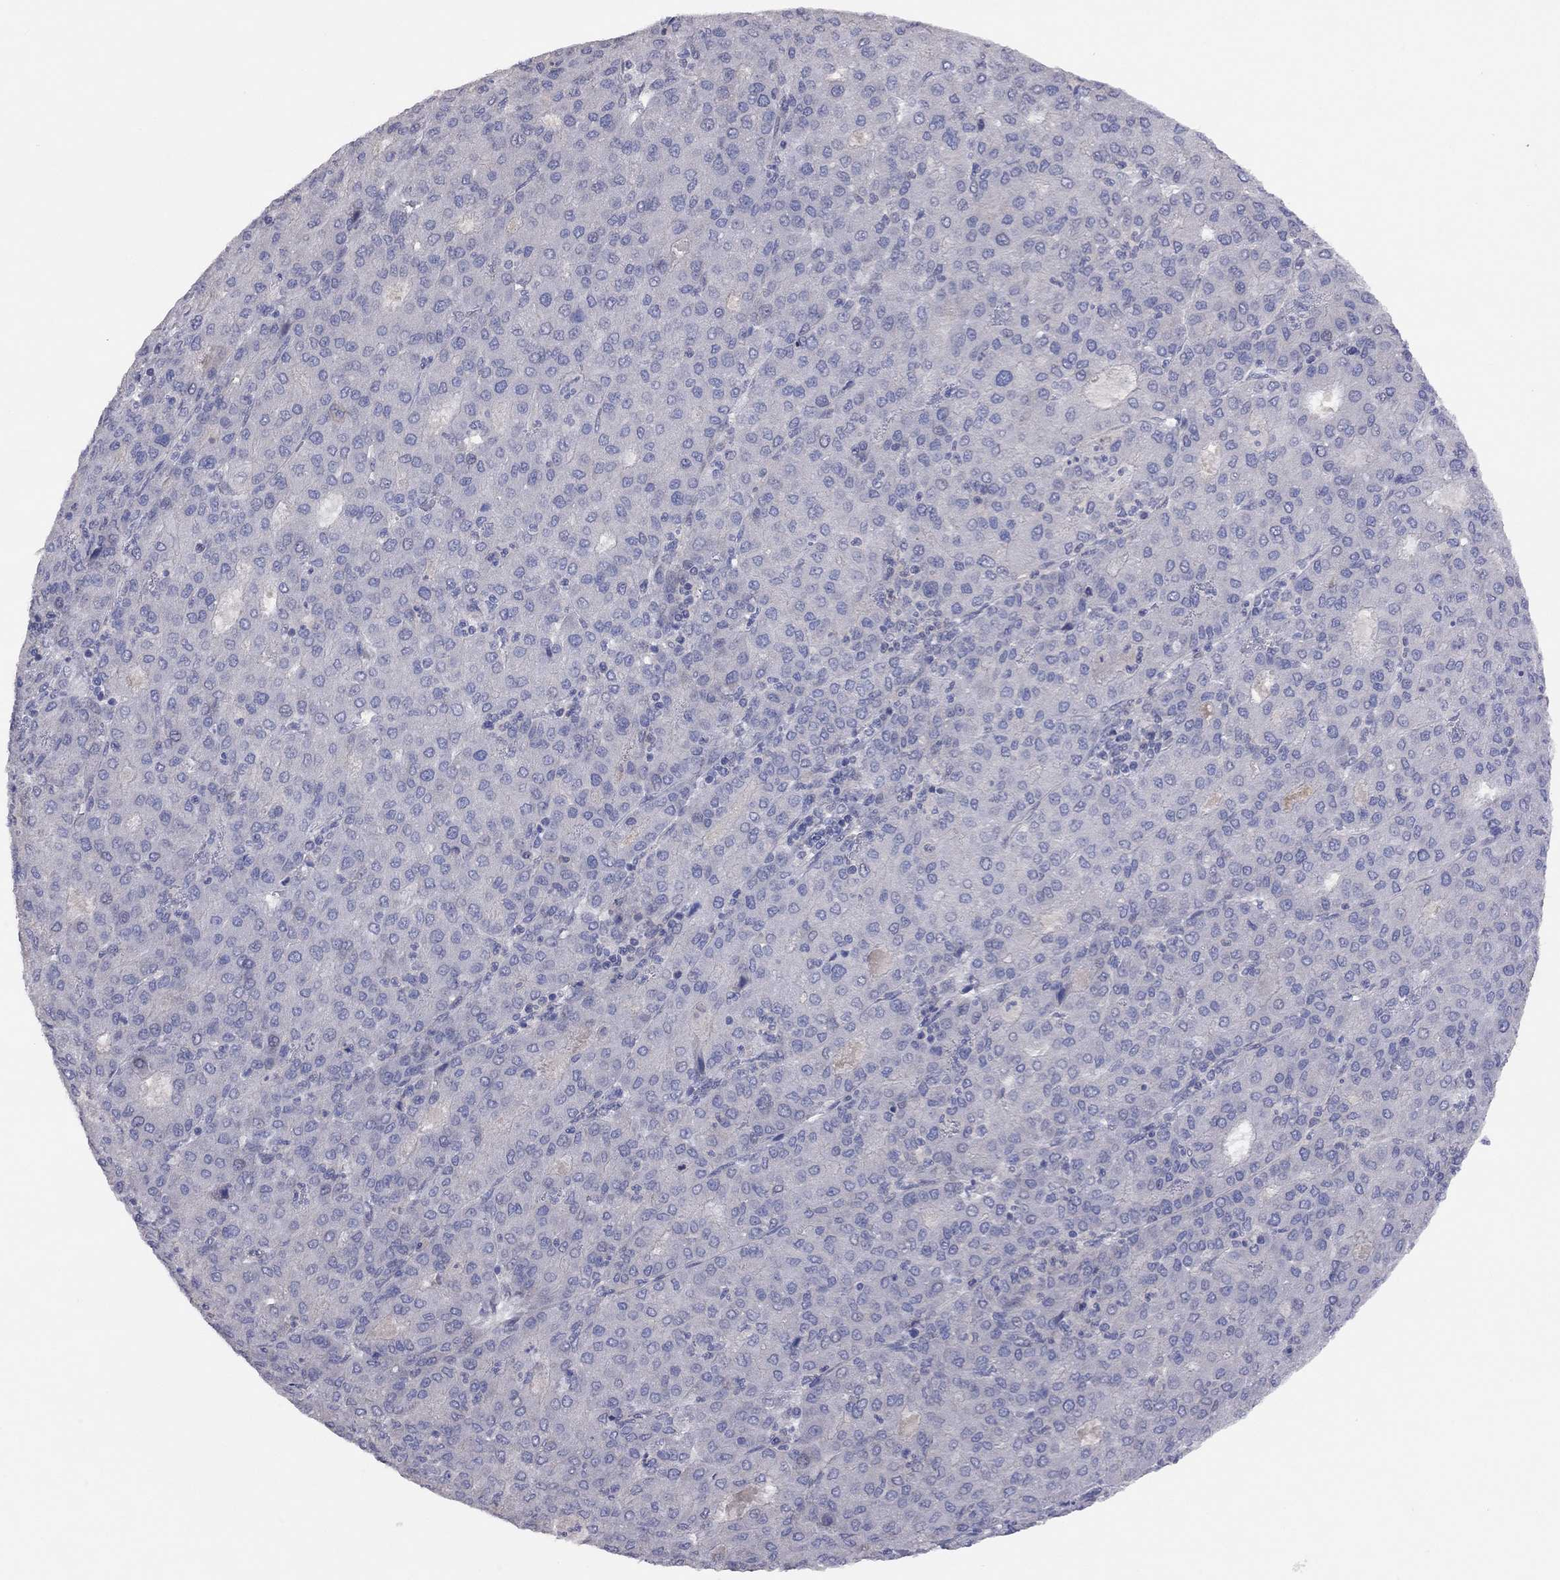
{"staining": {"intensity": "negative", "quantity": "none", "location": "none"}, "tissue": "liver cancer", "cell_type": "Tumor cells", "image_type": "cancer", "snomed": [{"axis": "morphology", "description": "Carcinoma, Hepatocellular, NOS"}, {"axis": "topography", "description": "Liver"}], "caption": "Immunohistochemistry of liver cancer (hepatocellular carcinoma) reveals no positivity in tumor cells. The staining is performed using DAB brown chromogen with nuclei counter-stained in using hematoxylin.", "gene": "KCNB1", "patient": {"sex": "male", "age": 65}}